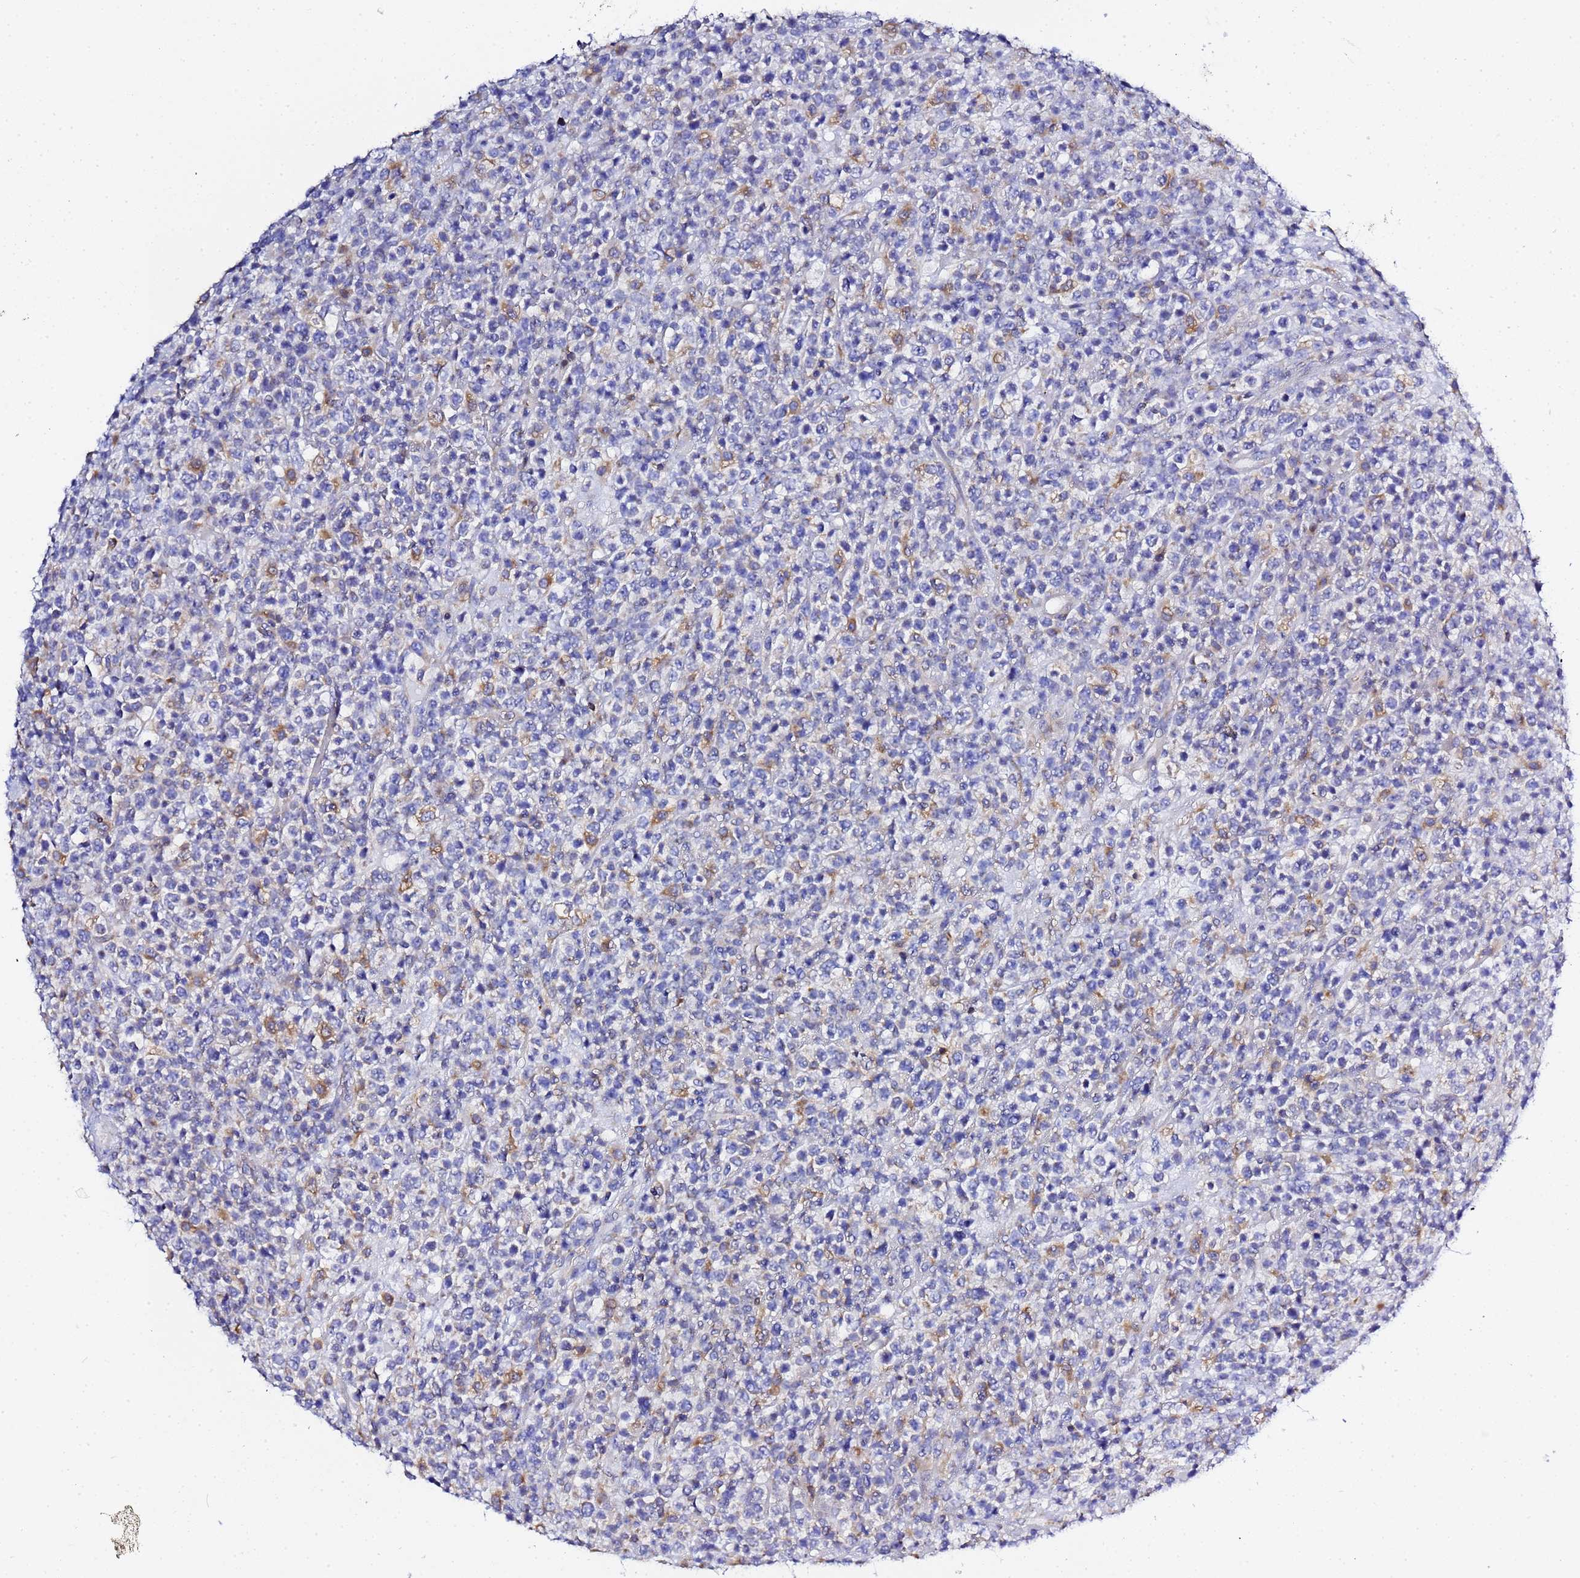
{"staining": {"intensity": "negative", "quantity": "none", "location": "none"}, "tissue": "lymphoma", "cell_type": "Tumor cells", "image_type": "cancer", "snomed": [{"axis": "morphology", "description": "Malignant lymphoma, non-Hodgkin's type, High grade"}, {"axis": "topography", "description": "Colon"}], "caption": "Immunohistochemistry (IHC) image of lymphoma stained for a protein (brown), which exhibits no expression in tumor cells.", "gene": "VTI1B", "patient": {"sex": "female", "age": 53}}